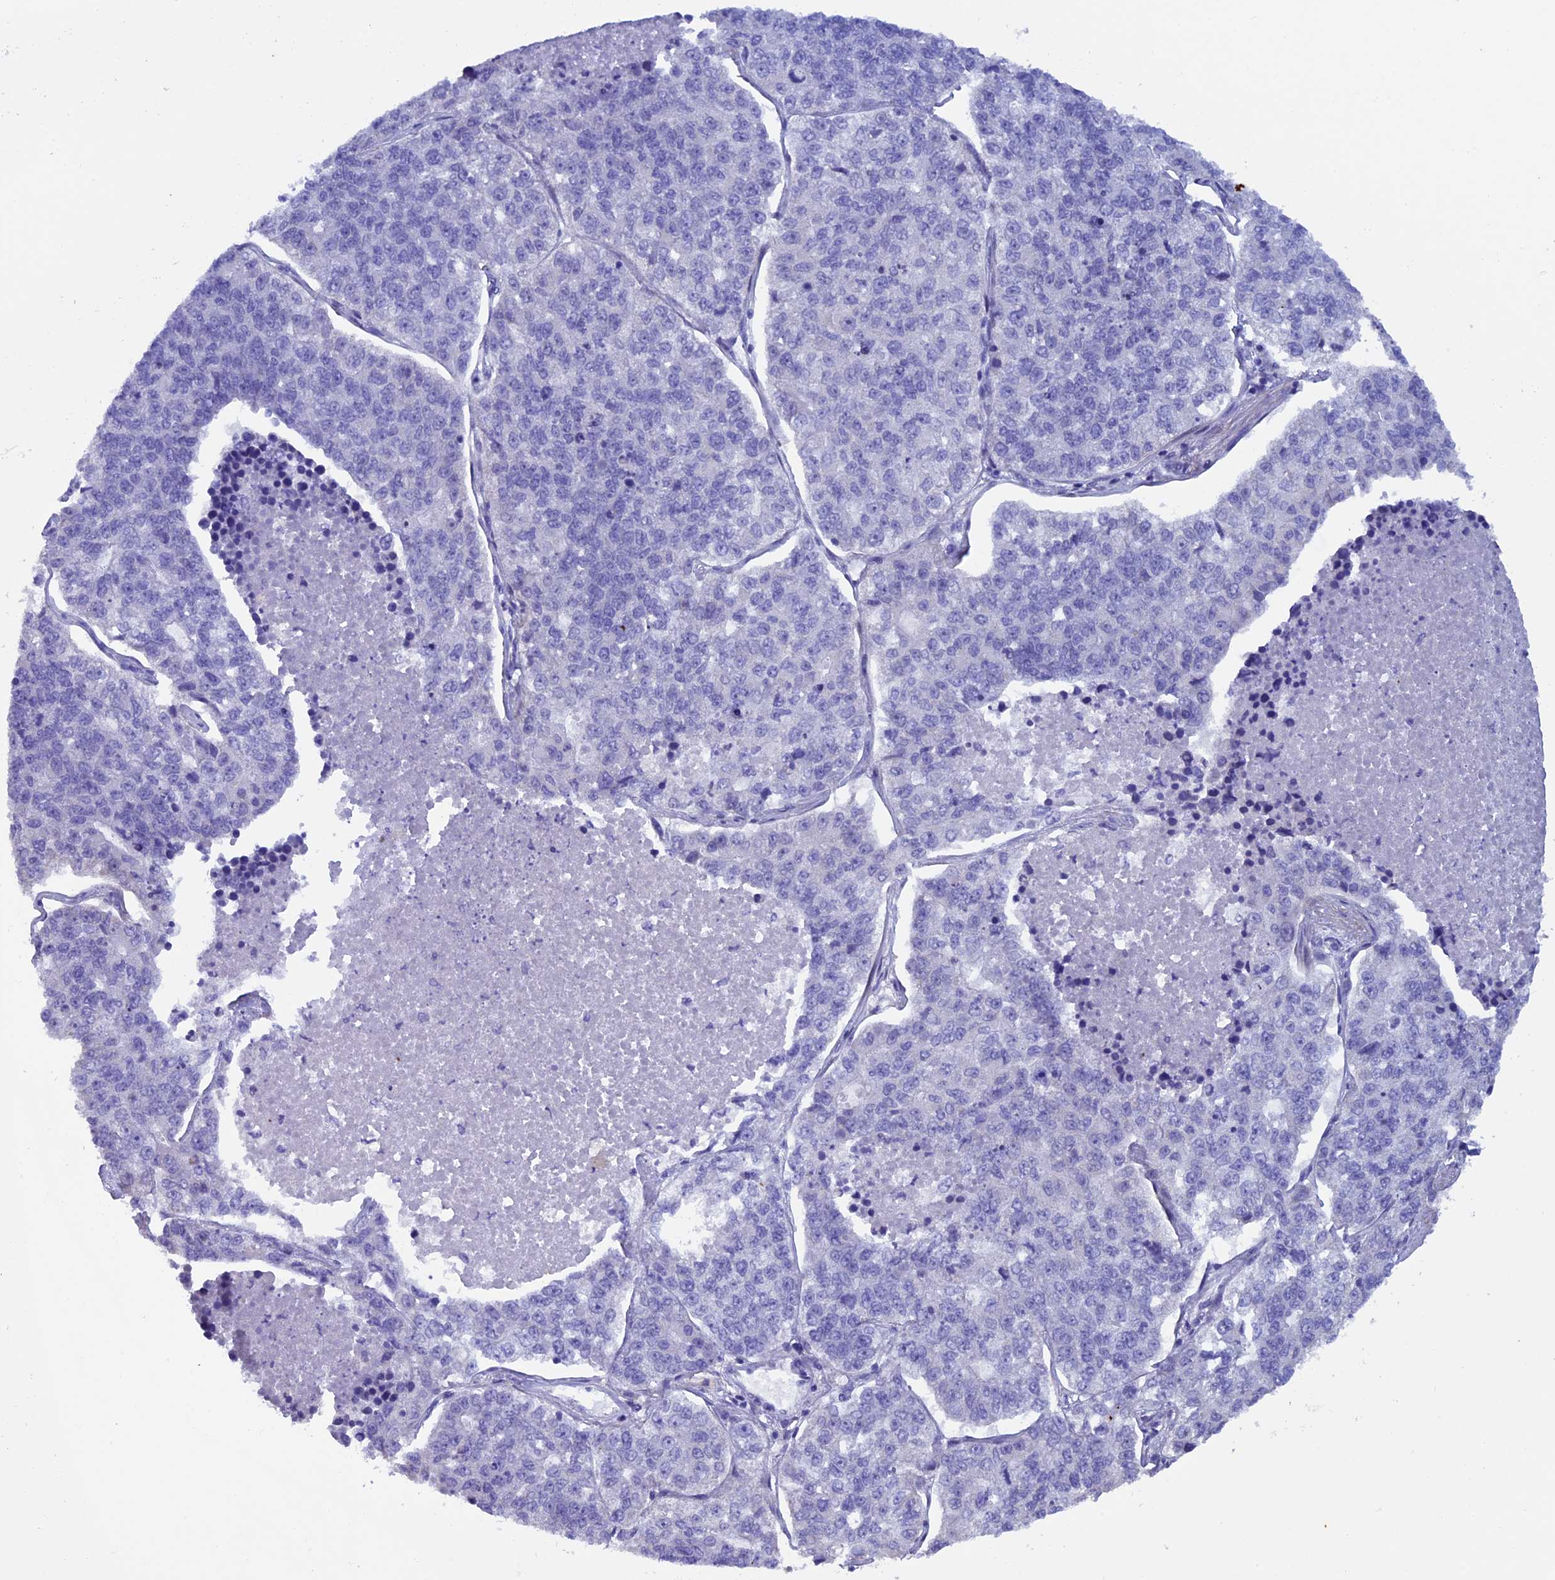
{"staining": {"intensity": "negative", "quantity": "none", "location": "none"}, "tissue": "lung cancer", "cell_type": "Tumor cells", "image_type": "cancer", "snomed": [{"axis": "morphology", "description": "Adenocarcinoma, NOS"}, {"axis": "topography", "description": "Lung"}], "caption": "Tumor cells are negative for brown protein staining in lung cancer. (DAB immunohistochemistry (IHC) with hematoxylin counter stain).", "gene": "IGSF6", "patient": {"sex": "male", "age": 49}}